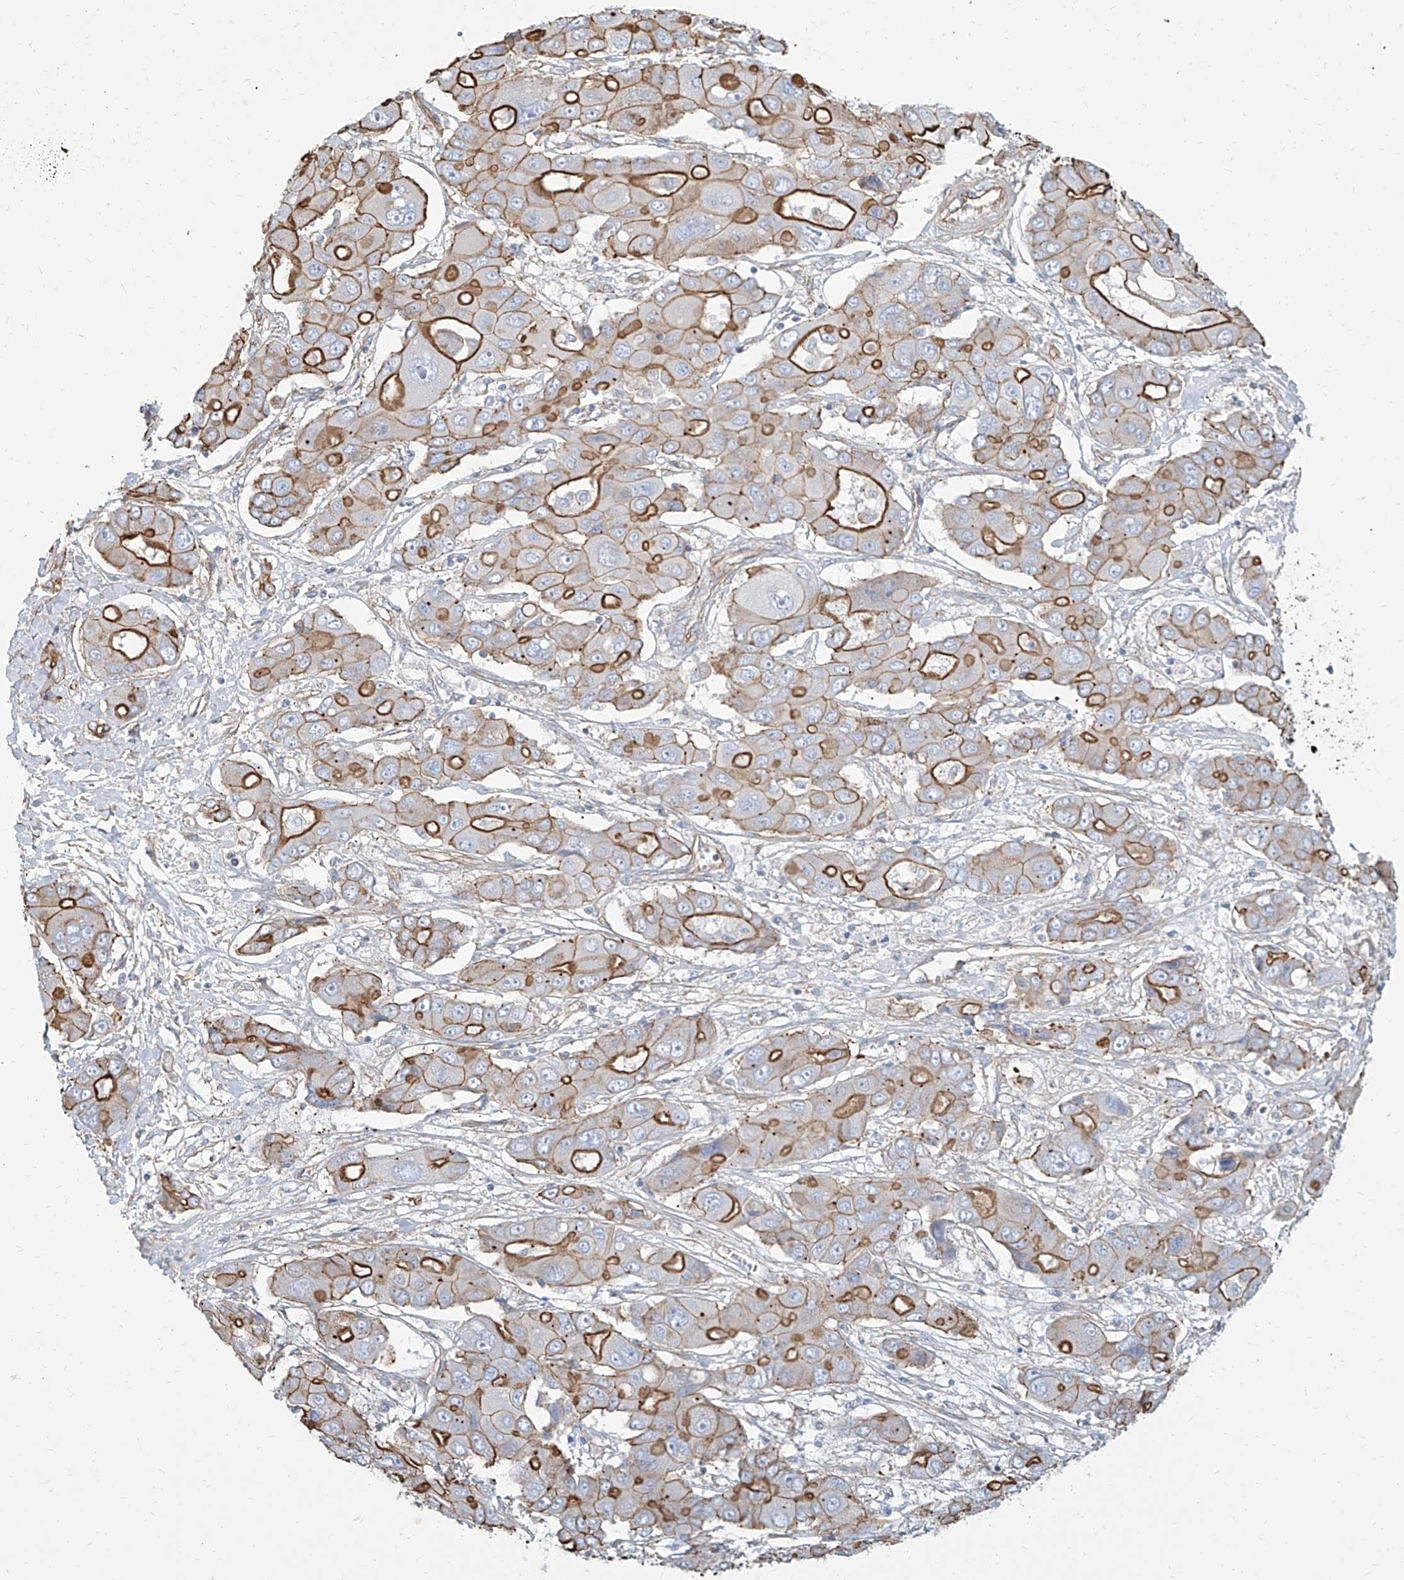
{"staining": {"intensity": "strong", "quantity": "25%-75%", "location": "cytoplasmic/membranous"}, "tissue": "liver cancer", "cell_type": "Tumor cells", "image_type": "cancer", "snomed": [{"axis": "morphology", "description": "Cholangiocarcinoma"}, {"axis": "topography", "description": "Liver"}], "caption": "Immunohistochemical staining of liver cholangiocarcinoma displays strong cytoplasmic/membranous protein expression in approximately 25%-75% of tumor cells.", "gene": "TXLNB", "patient": {"sex": "male", "age": 67}}